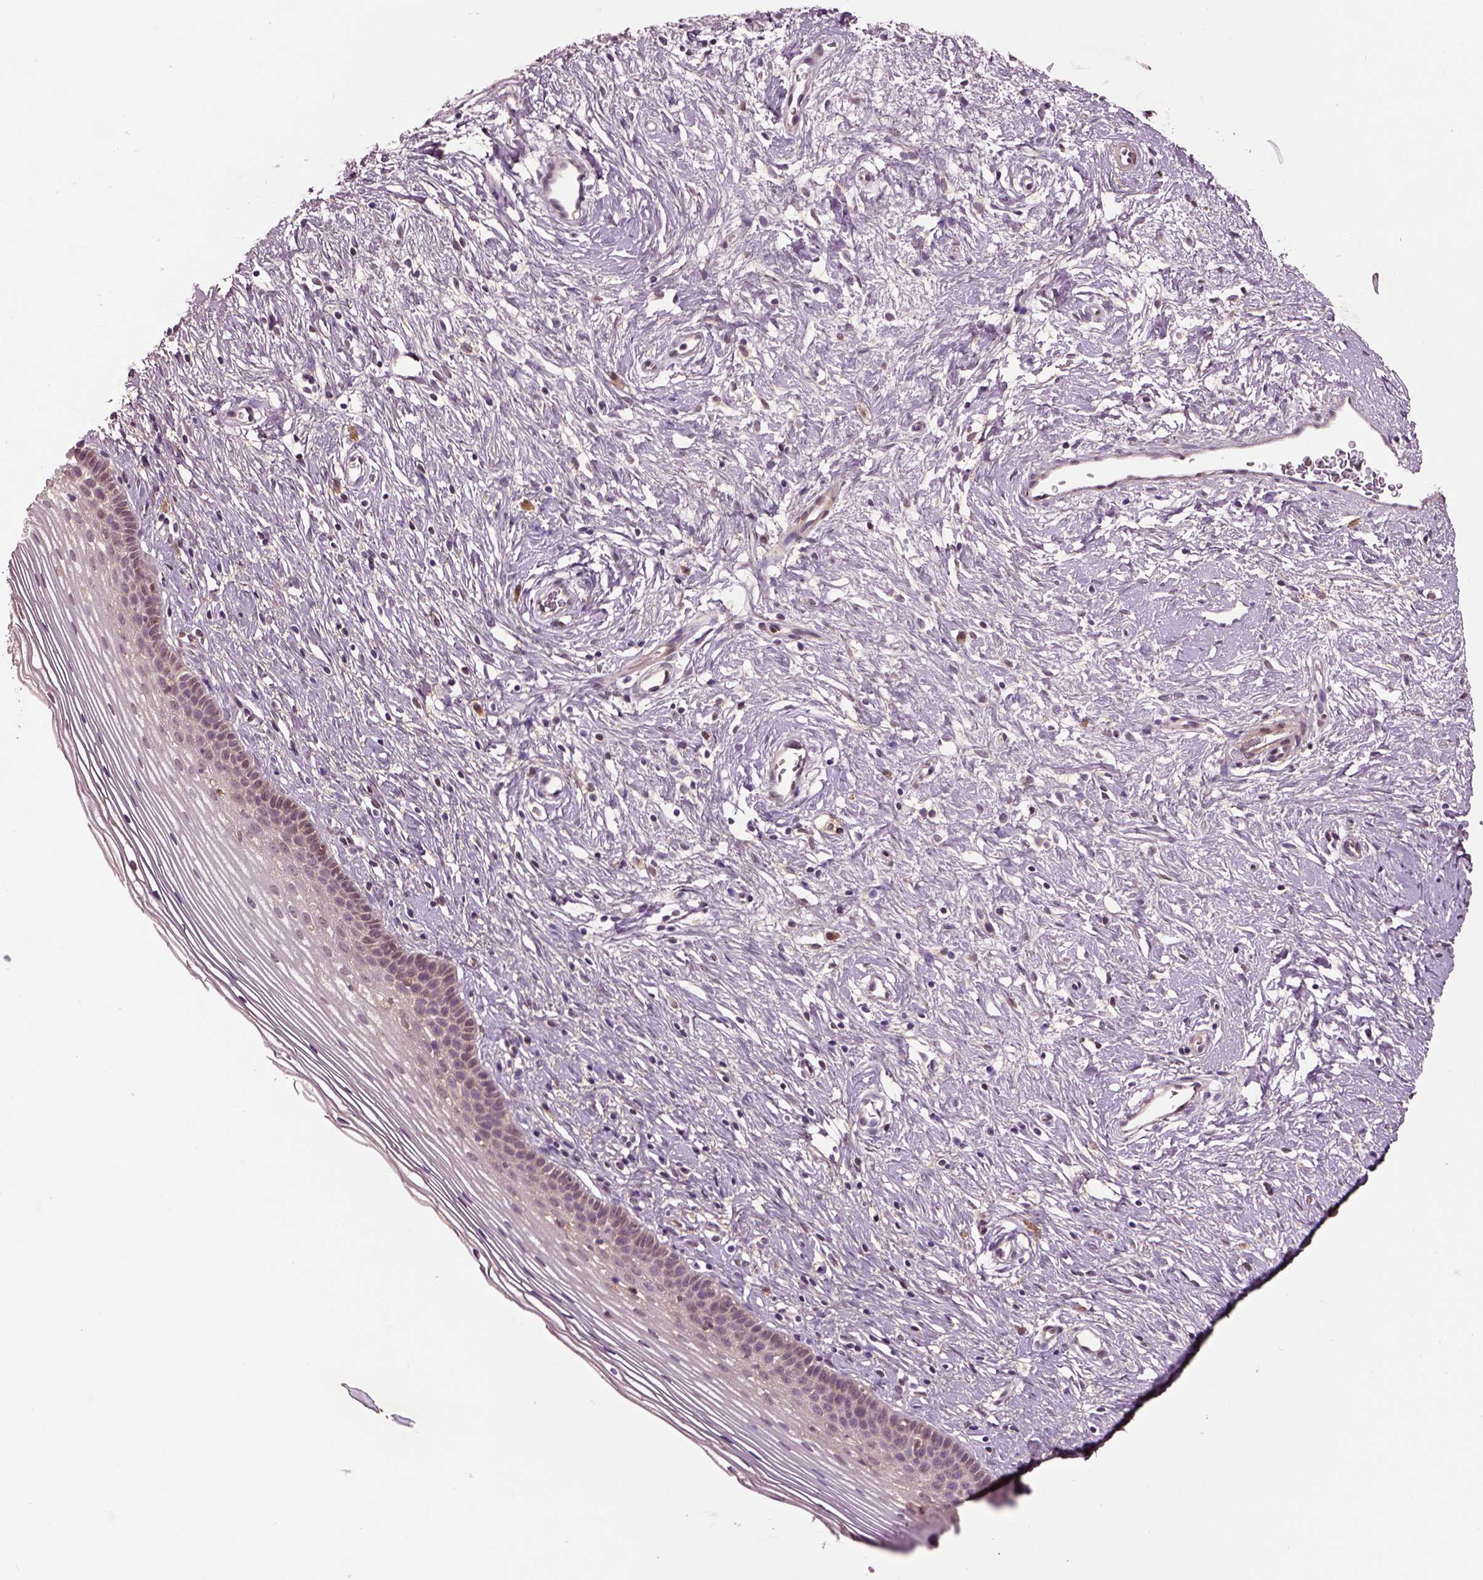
{"staining": {"intensity": "moderate", "quantity": ">75%", "location": "cytoplasmic/membranous"}, "tissue": "cervix", "cell_type": "Glandular cells", "image_type": "normal", "snomed": [{"axis": "morphology", "description": "Normal tissue, NOS"}, {"axis": "topography", "description": "Cervix"}], "caption": "Immunohistochemistry (IHC) of normal human cervix demonstrates medium levels of moderate cytoplasmic/membranous positivity in about >75% of glandular cells.", "gene": "MDP1", "patient": {"sex": "female", "age": 39}}